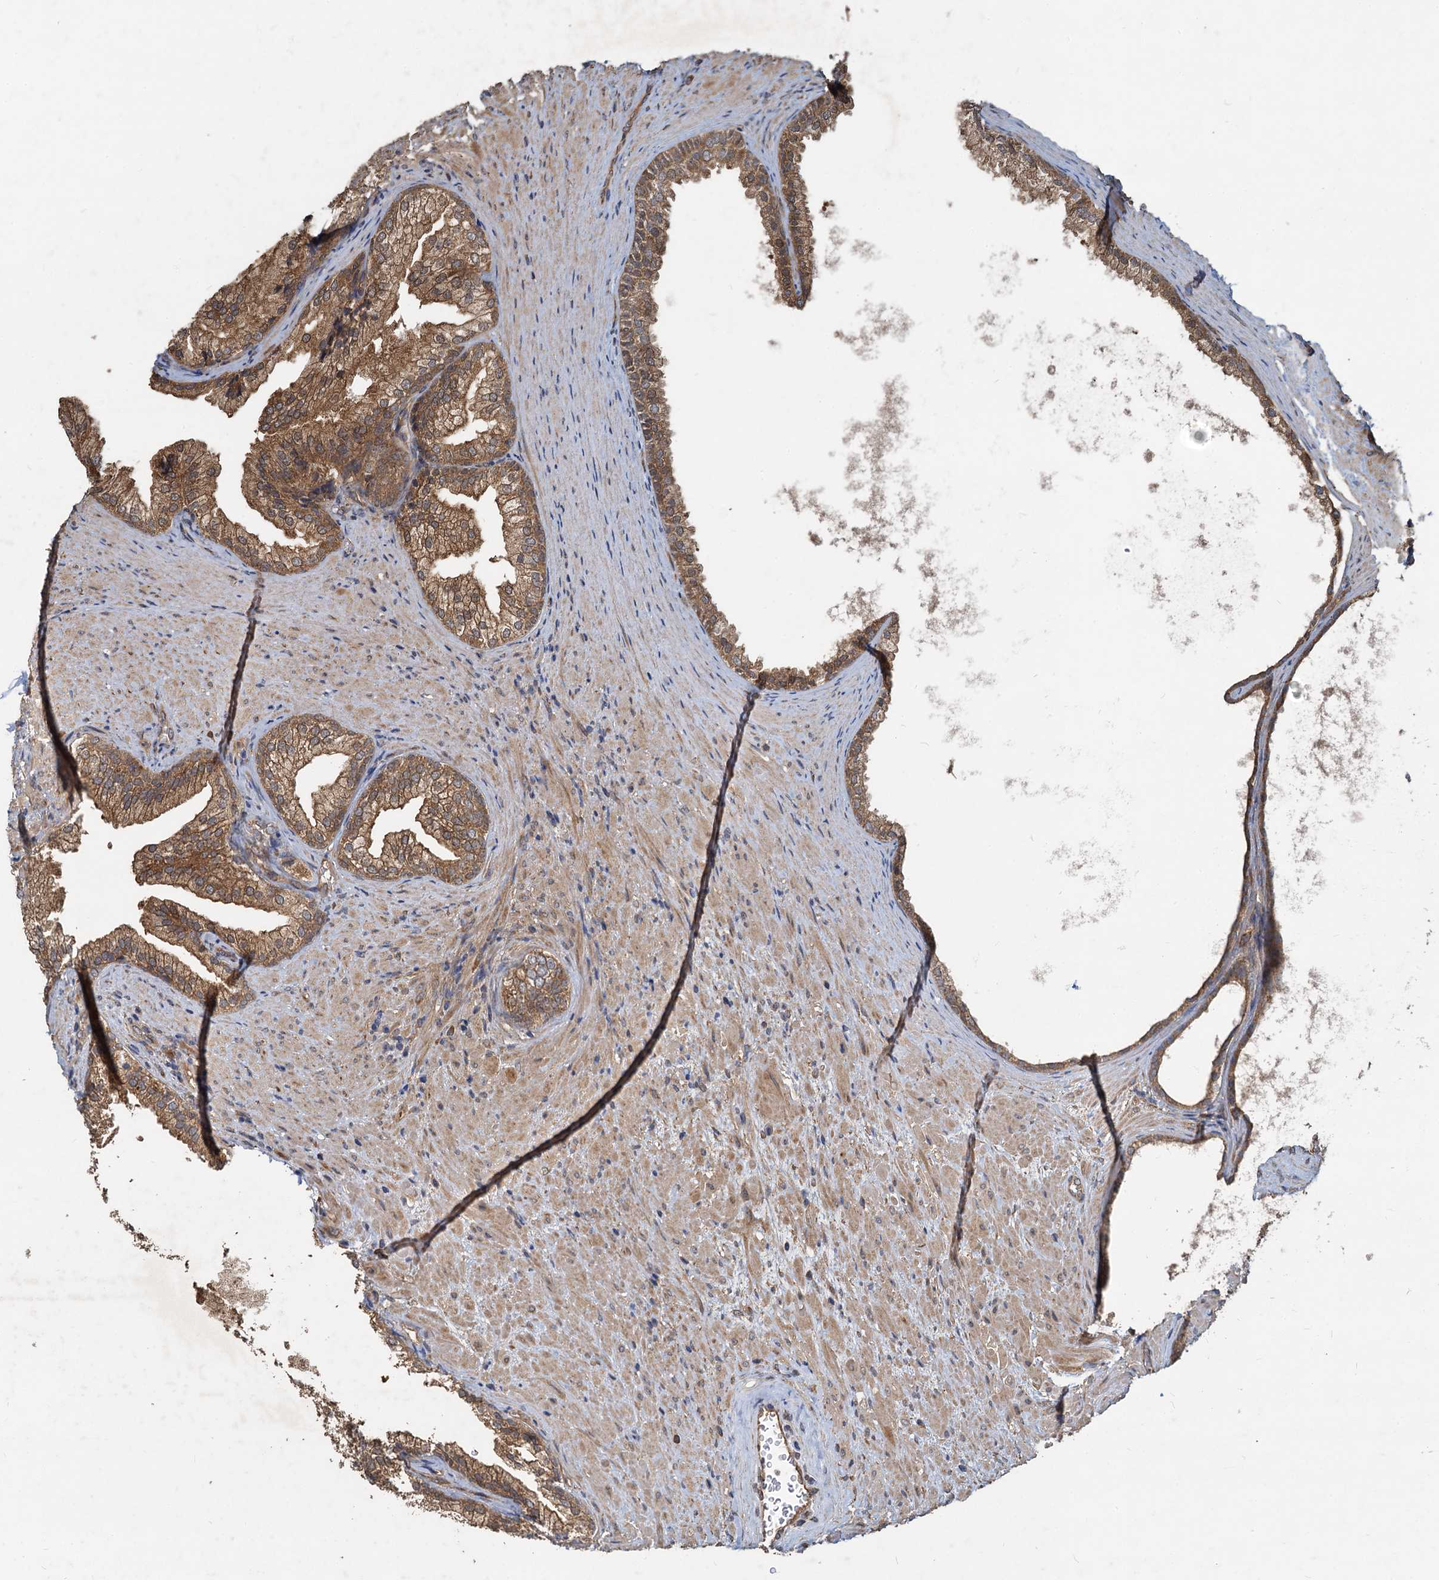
{"staining": {"intensity": "moderate", "quantity": ">75%", "location": "cytoplasmic/membranous"}, "tissue": "prostate", "cell_type": "Glandular cells", "image_type": "normal", "snomed": [{"axis": "morphology", "description": "Normal tissue, NOS"}, {"axis": "topography", "description": "Prostate"}], "caption": "There is medium levels of moderate cytoplasmic/membranous expression in glandular cells of benign prostate, as demonstrated by immunohistochemical staining (brown color).", "gene": "HYI", "patient": {"sex": "male", "age": 76}}